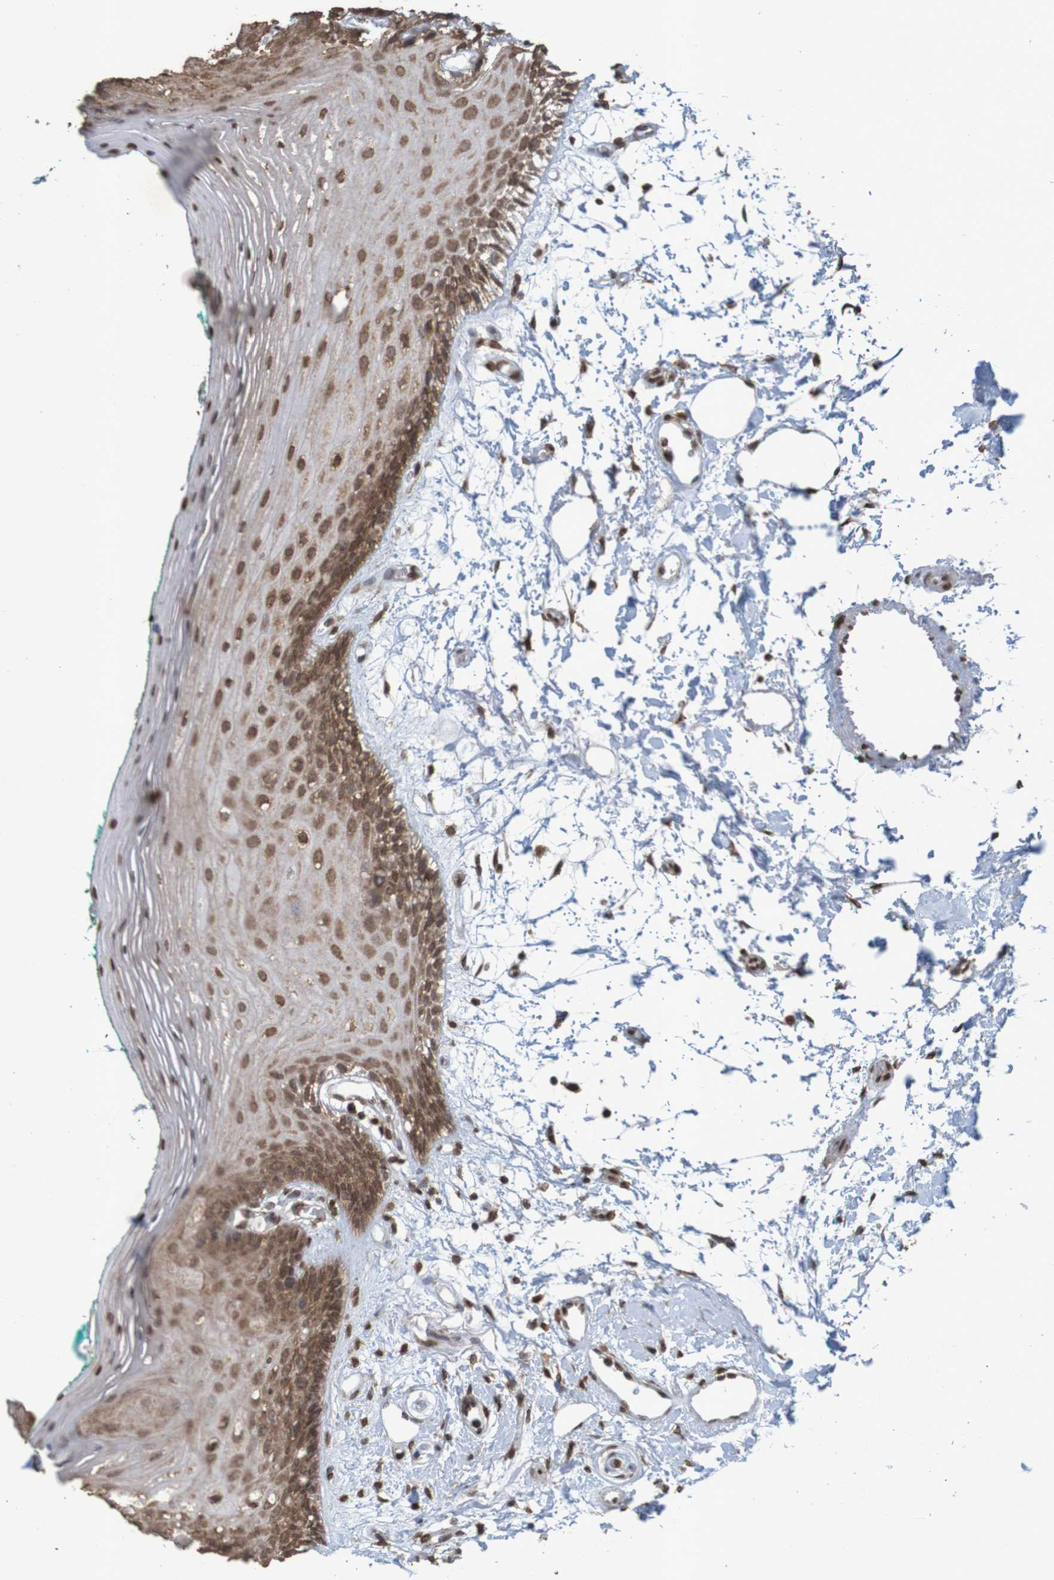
{"staining": {"intensity": "moderate", "quantity": ">75%", "location": "cytoplasmic/membranous,nuclear"}, "tissue": "oral mucosa", "cell_type": "Squamous epithelial cells", "image_type": "normal", "snomed": [{"axis": "morphology", "description": "Normal tissue, NOS"}, {"axis": "topography", "description": "Skeletal muscle"}, {"axis": "topography", "description": "Oral tissue"}, {"axis": "topography", "description": "Peripheral nerve tissue"}], "caption": "DAB immunohistochemical staining of benign oral mucosa demonstrates moderate cytoplasmic/membranous,nuclear protein positivity in about >75% of squamous epithelial cells. Immunohistochemistry stains the protein in brown and the nuclei are stained blue.", "gene": "GFI1", "patient": {"sex": "female", "age": 84}}